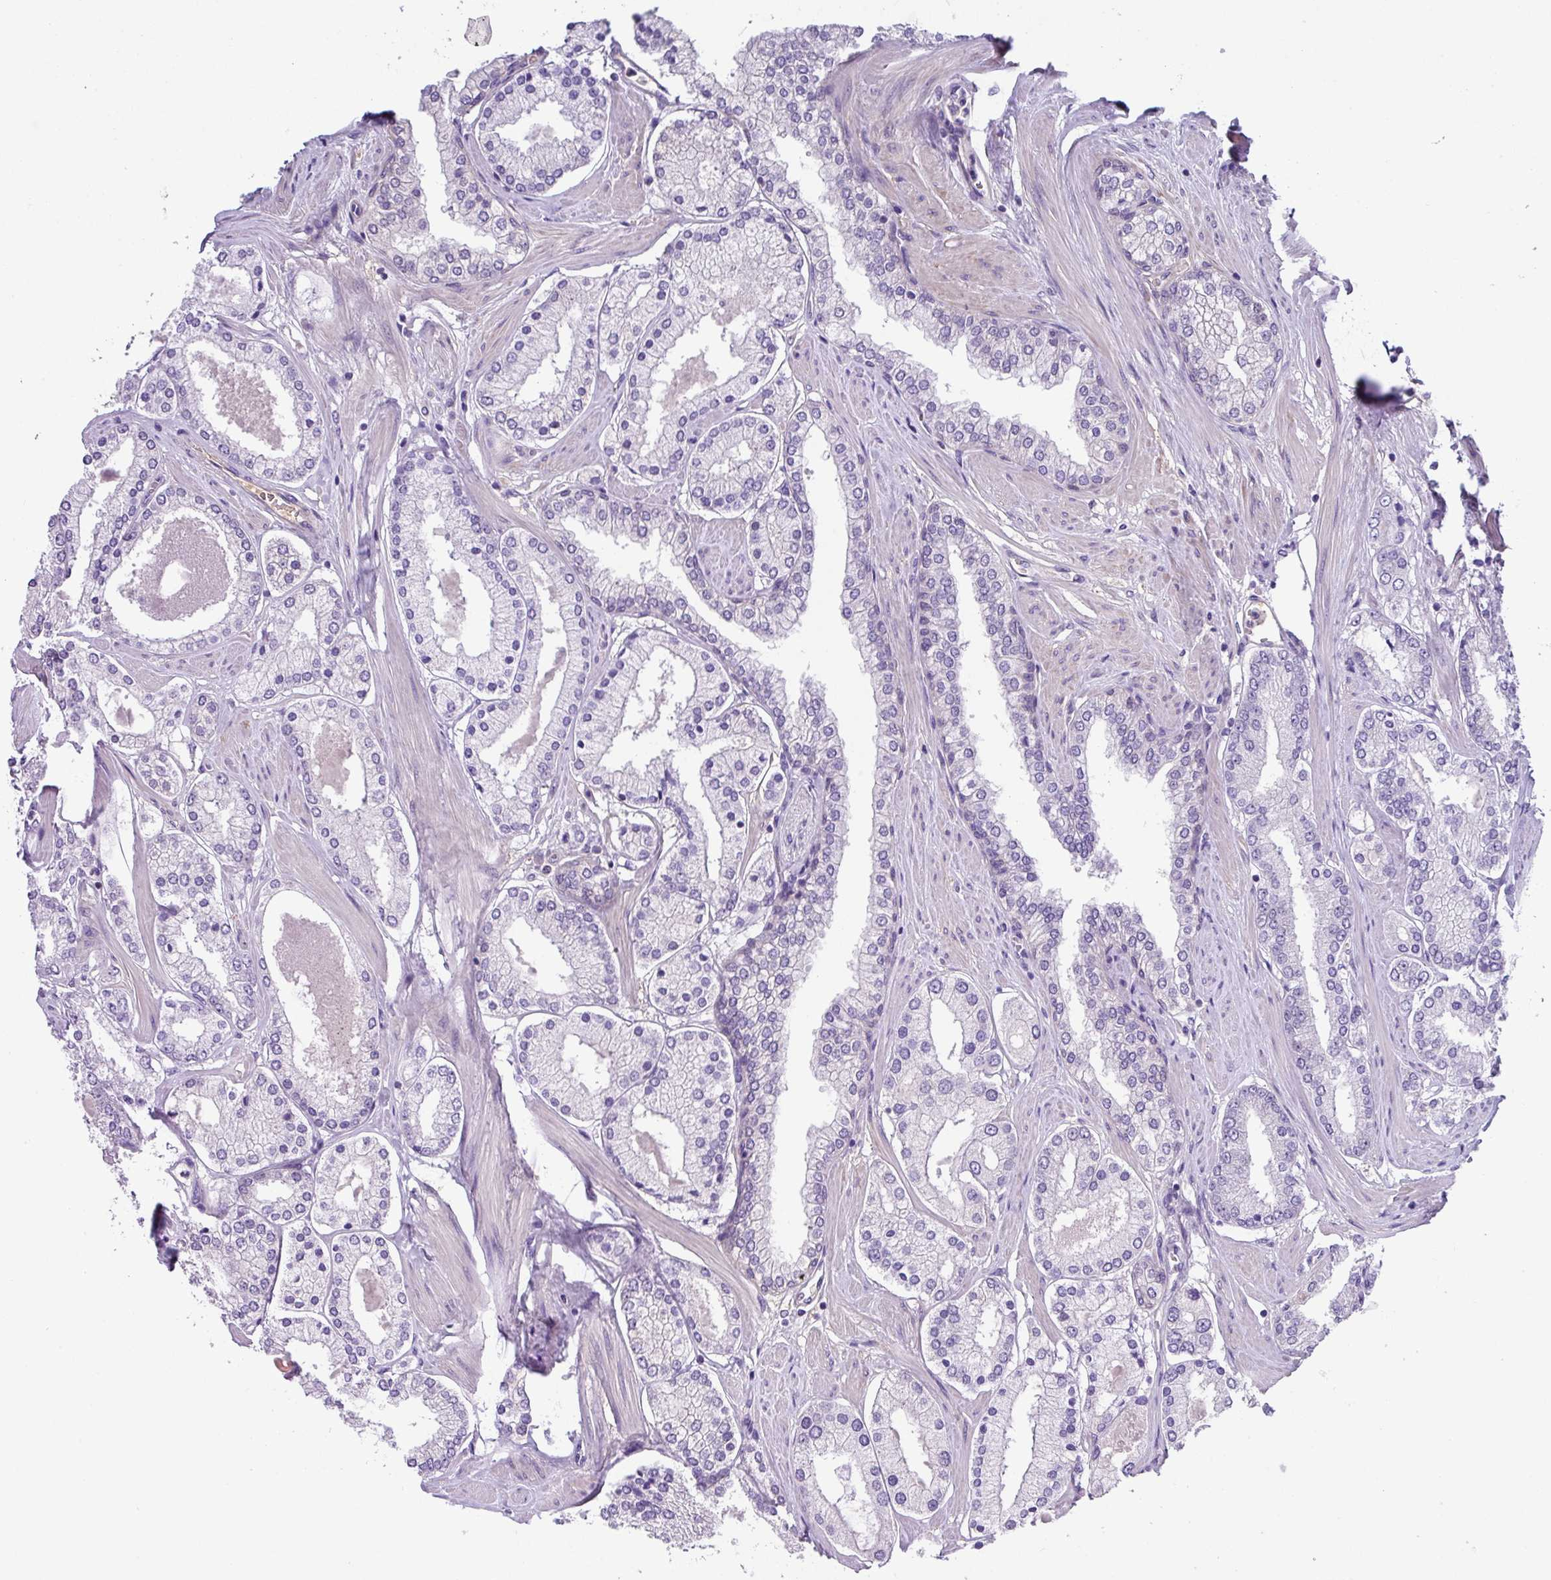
{"staining": {"intensity": "negative", "quantity": "none", "location": "none"}, "tissue": "prostate cancer", "cell_type": "Tumor cells", "image_type": "cancer", "snomed": [{"axis": "morphology", "description": "Adenocarcinoma, Low grade"}, {"axis": "topography", "description": "Prostate"}], "caption": "IHC image of neoplastic tissue: prostate low-grade adenocarcinoma stained with DAB reveals no significant protein positivity in tumor cells.", "gene": "DNAL1", "patient": {"sex": "male", "age": 42}}